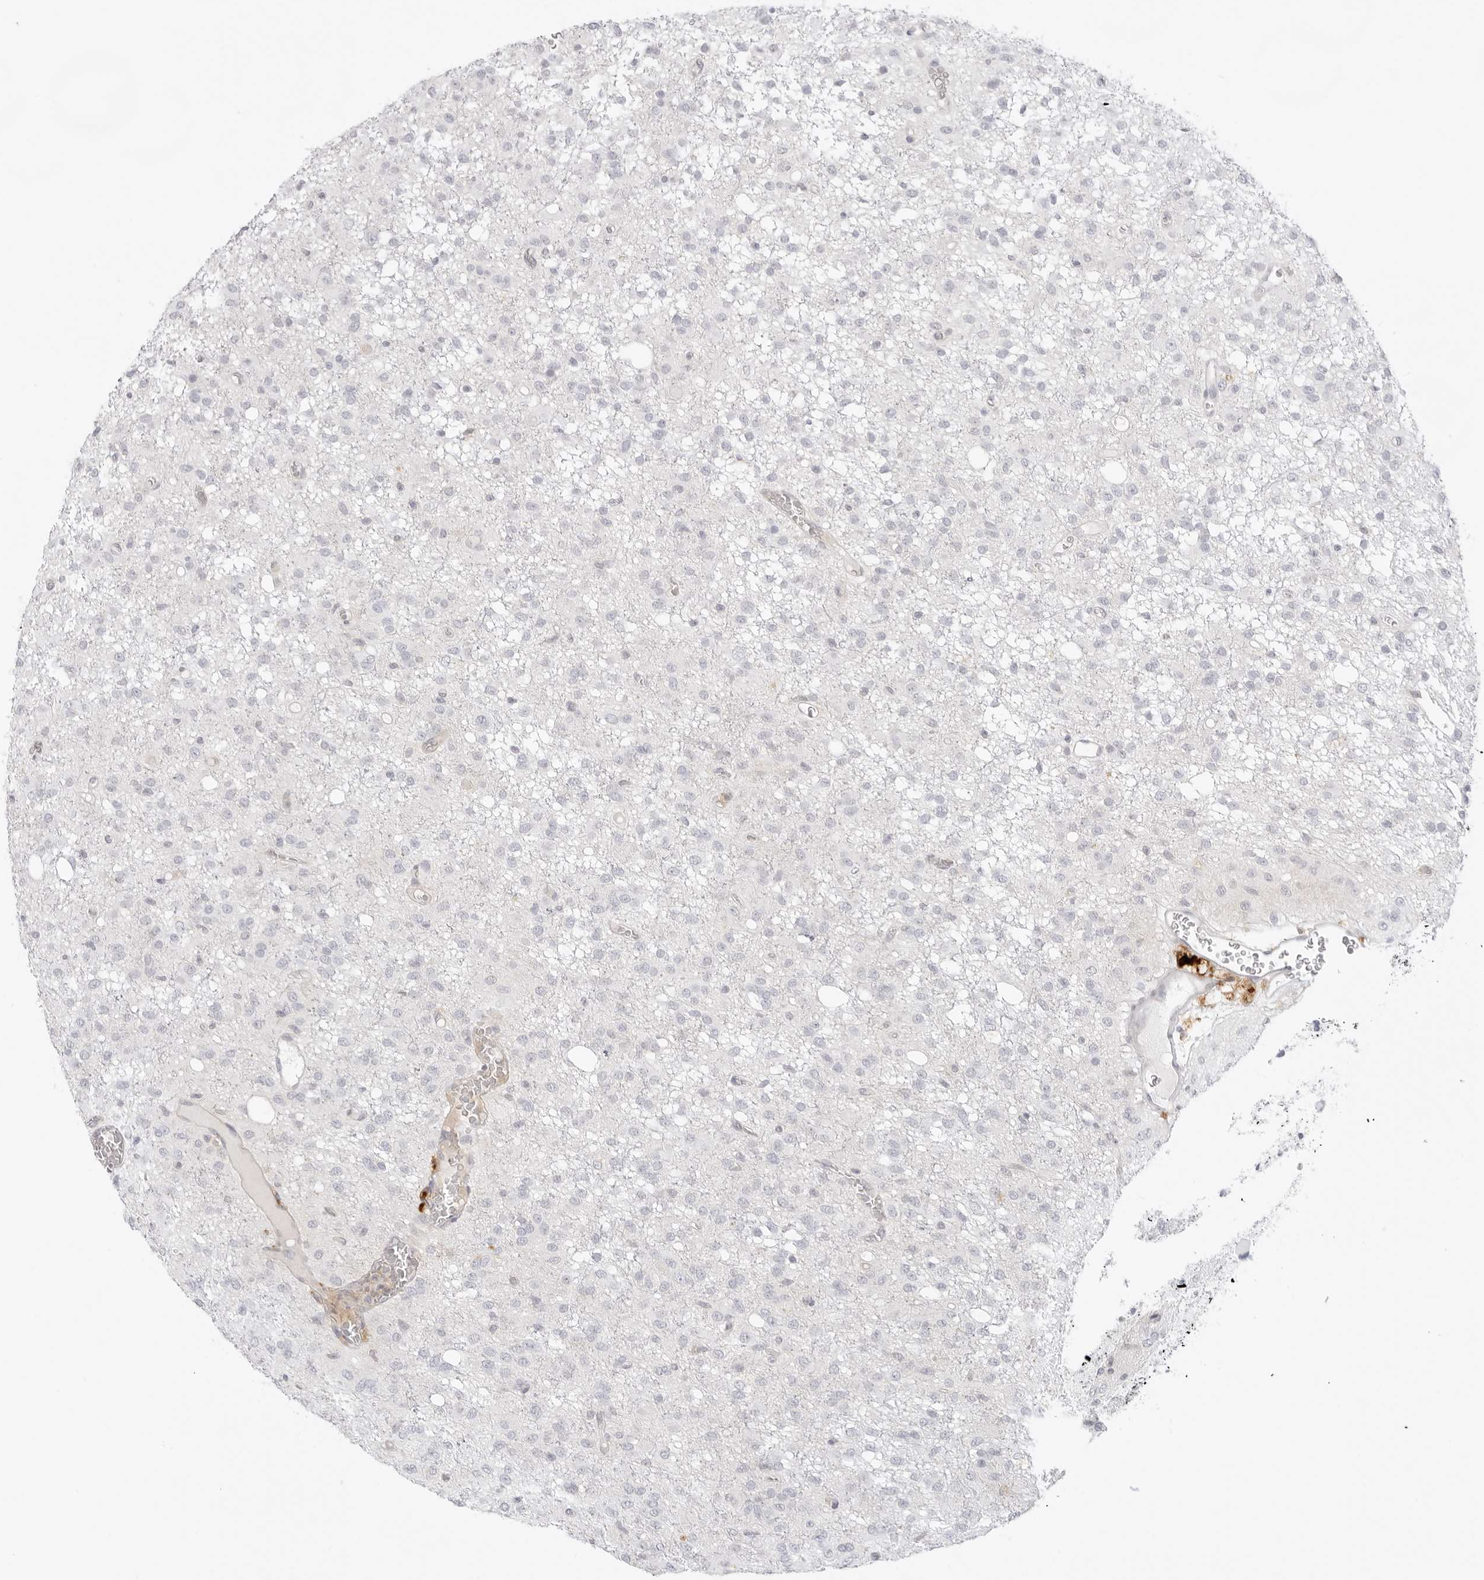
{"staining": {"intensity": "negative", "quantity": "none", "location": "none"}, "tissue": "glioma", "cell_type": "Tumor cells", "image_type": "cancer", "snomed": [{"axis": "morphology", "description": "Glioma, malignant, High grade"}, {"axis": "topography", "description": "Brain"}], "caption": "IHC photomicrograph of neoplastic tissue: glioma stained with DAB reveals no significant protein positivity in tumor cells.", "gene": "TNFRSF14", "patient": {"sex": "female", "age": 59}}